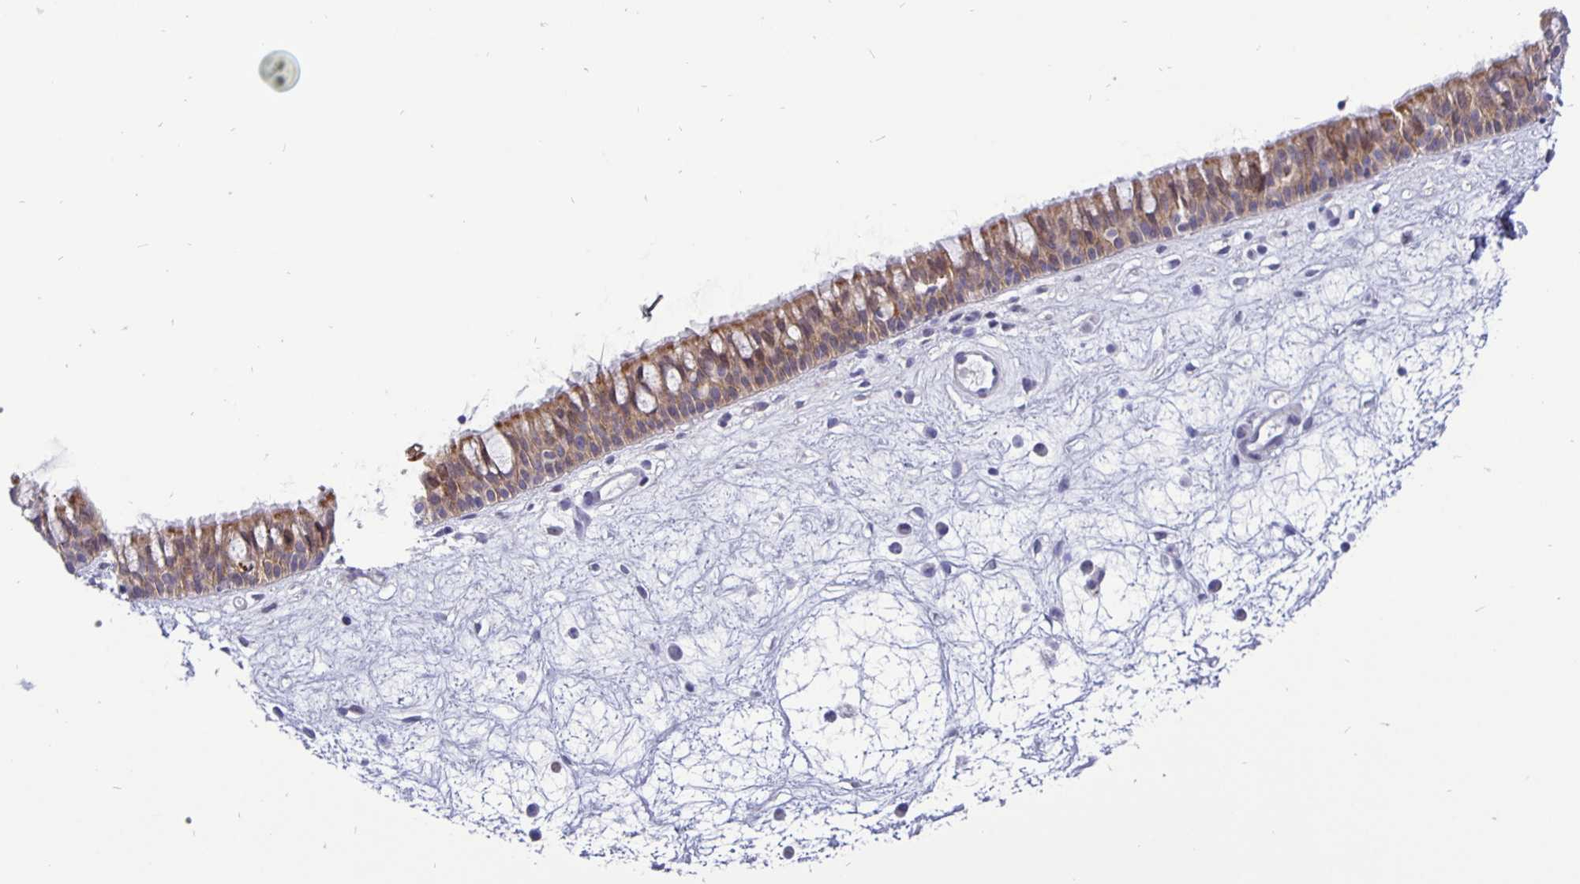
{"staining": {"intensity": "moderate", "quantity": ">75%", "location": "cytoplasmic/membranous"}, "tissue": "nasopharynx", "cell_type": "Respiratory epithelial cells", "image_type": "normal", "snomed": [{"axis": "morphology", "description": "Normal tissue, NOS"}, {"axis": "topography", "description": "Nasopharynx"}], "caption": "A micrograph of human nasopharynx stained for a protein demonstrates moderate cytoplasmic/membranous brown staining in respiratory epithelial cells. (Stains: DAB in brown, nuclei in blue, Microscopy: brightfield microscopy at high magnification).", "gene": "ERBB2", "patient": {"sex": "male", "age": 69}}